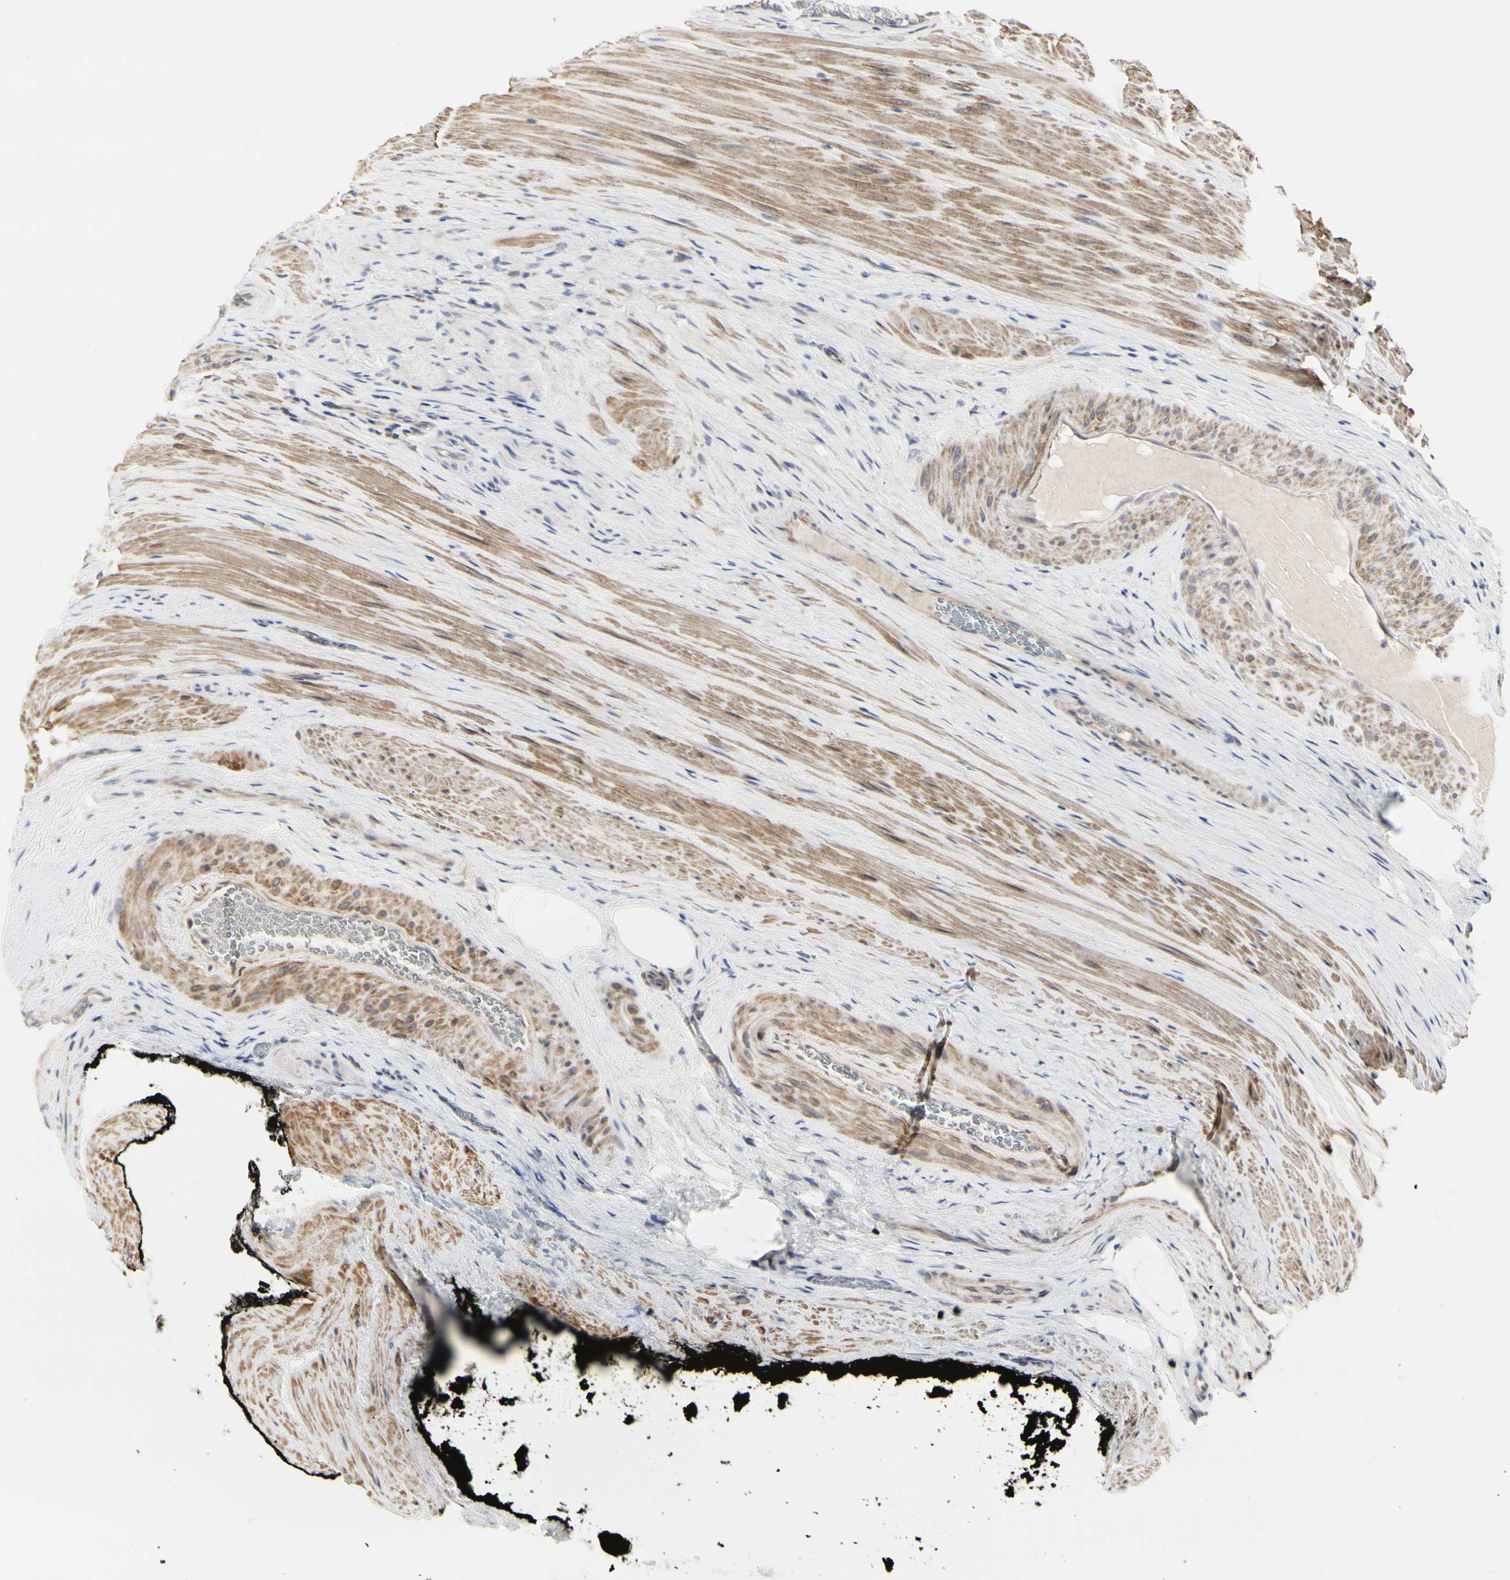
{"staining": {"intensity": "weak", "quantity": "25%-75%", "location": "cytoplasmic/membranous"}, "tissue": "prostate cancer", "cell_type": "Tumor cells", "image_type": "cancer", "snomed": [{"axis": "morphology", "description": "Adenocarcinoma, Low grade"}, {"axis": "topography", "description": "Prostate"}], "caption": "About 25%-75% of tumor cells in human prostate cancer reveal weak cytoplasmic/membranous protein positivity as visualized by brown immunohistochemical staining.", "gene": "SHANK2", "patient": {"sex": "male", "age": 58}}